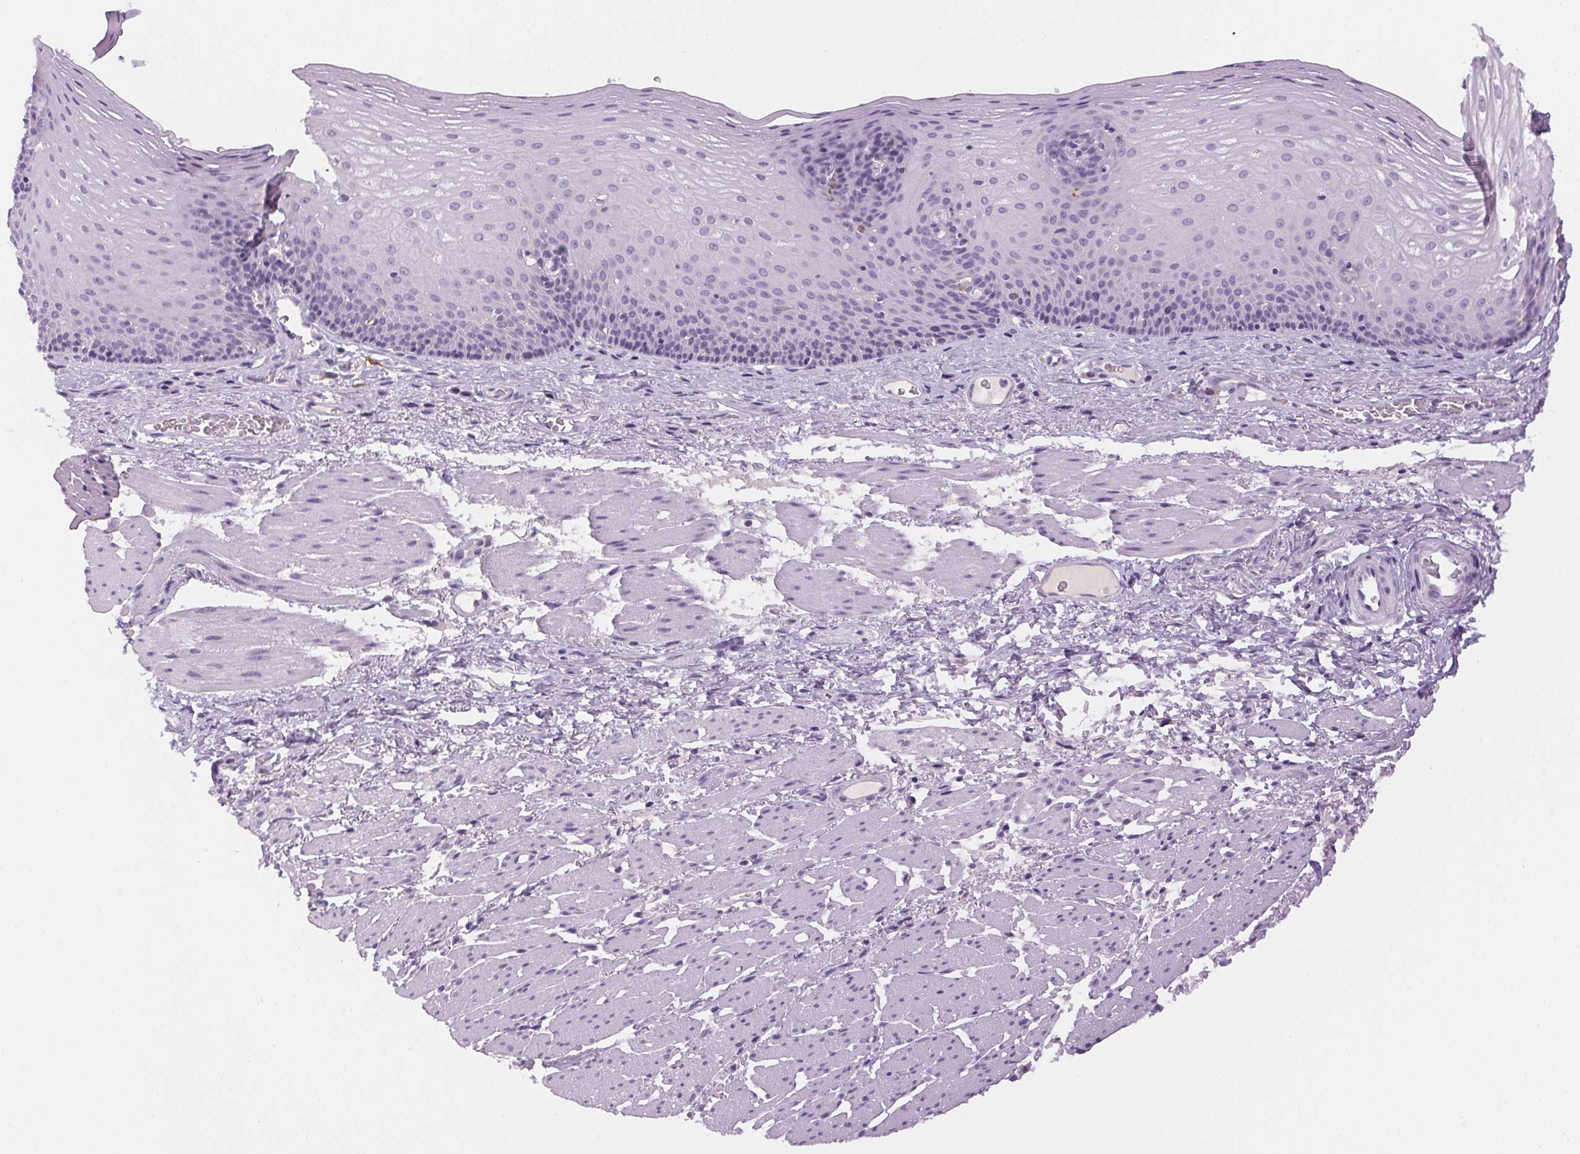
{"staining": {"intensity": "negative", "quantity": "none", "location": "none"}, "tissue": "esophagus", "cell_type": "Squamous epithelial cells", "image_type": "normal", "snomed": [{"axis": "morphology", "description": "Normal tissue, NOS"}, {"axis": "topography", "description": "Esophagus"}], "caption": "Protein analysis of normal esophagus demonstrates no significant positivity in squamous epithelial cells.", "gene": "PNLIPRP3", "patient": {"sex": "male", "age": 76}}